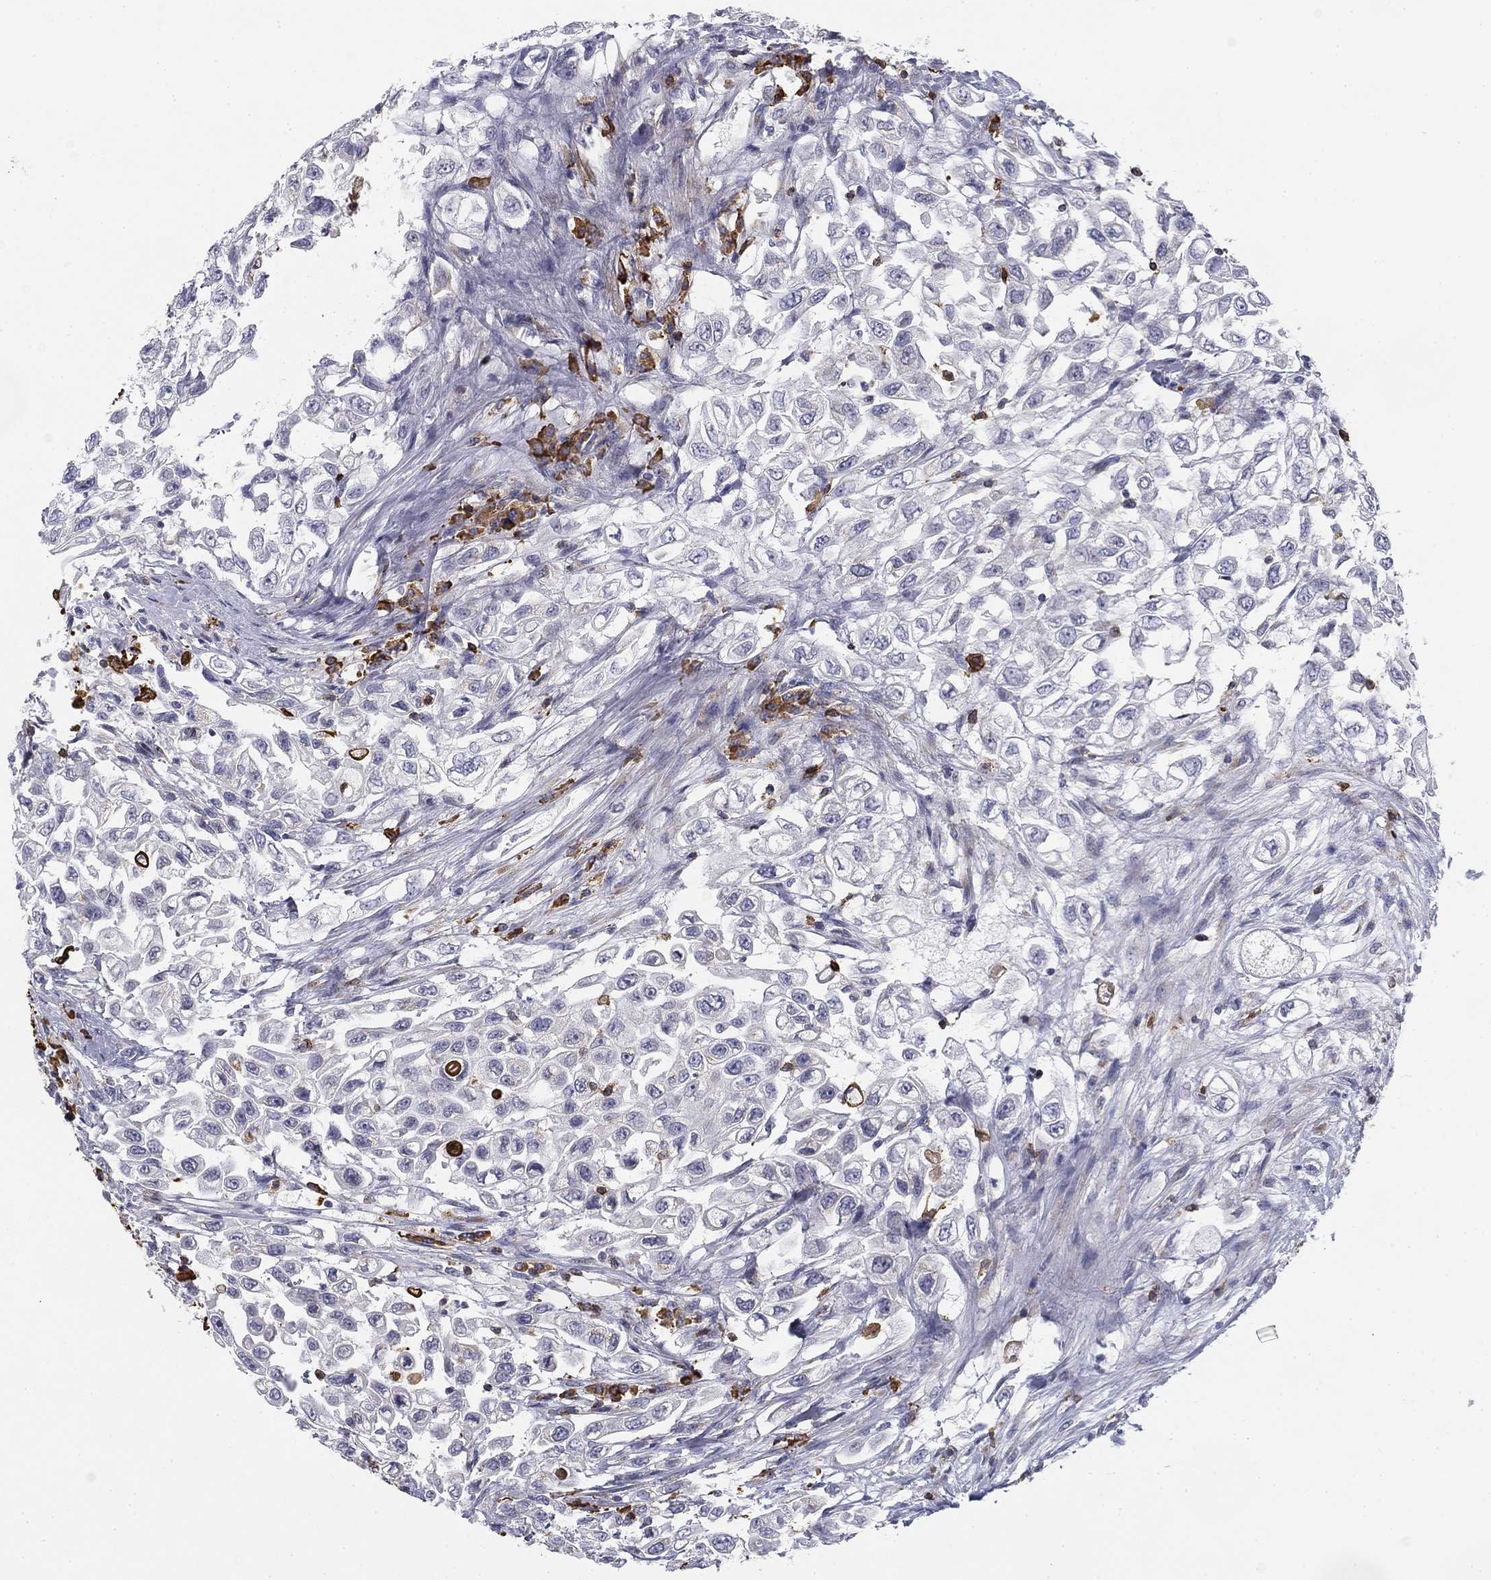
{"staining": {"intensity": "negative", "quantity": "none", "location": "none"}, "tissue": "urothelial cancer", "cell_type": "Tumor cells", "image_type": "cancer", "snomed": [{"axis": "morphology", "description": "Urothelial carcinoma, High grade"}, {"axis": "topography", "description": "Urinary bladder"}], "caption": "This is a image of immunohistochemistry staining of urothelial cancer, which shows no expression in tumor cells.", "gene": "TRAT1", "patient": {"sex": "female", "age": 56}}